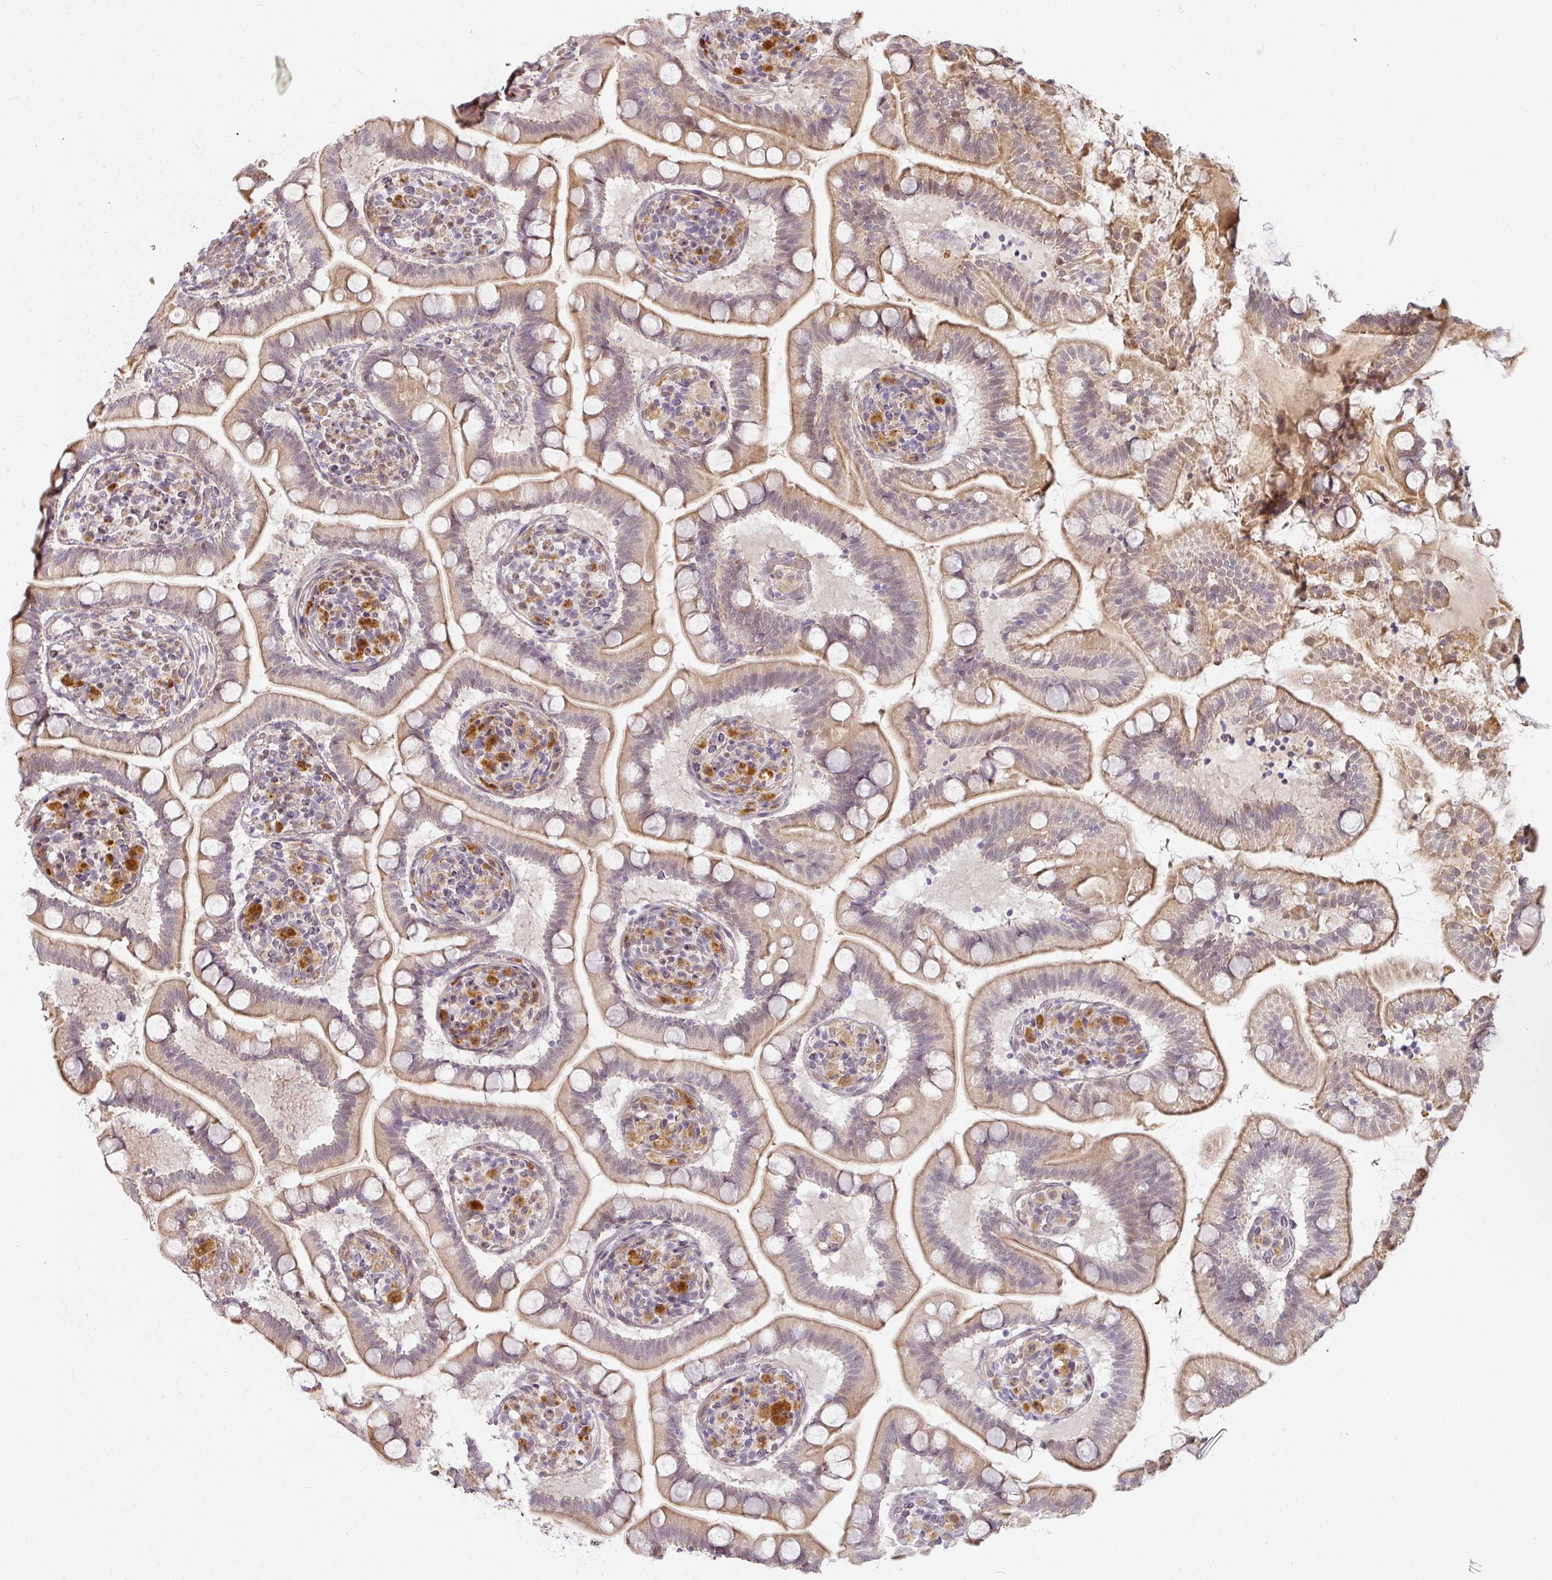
{"staining": {"intensity": "moderate", "quantity": ">75%", "location": "cytoplasmic/membranous"}, "tissue": "small intestine", "cell_type": "Glandular cells", "image_type": "normal", "snomed": [{"axis": "morphology", "description": "Normal tissue, NOS"}, {"axis": "topography", "description": "Small intestine"}], "caption": "About >75% of glandular cells in unremarkable human small intestine reveal moderate cytoplasmic/membranous protein staining as visualized by brown immunohistochemical staining.", "gene": "MED19", "patient": {"sex": "female", "age": 64}}